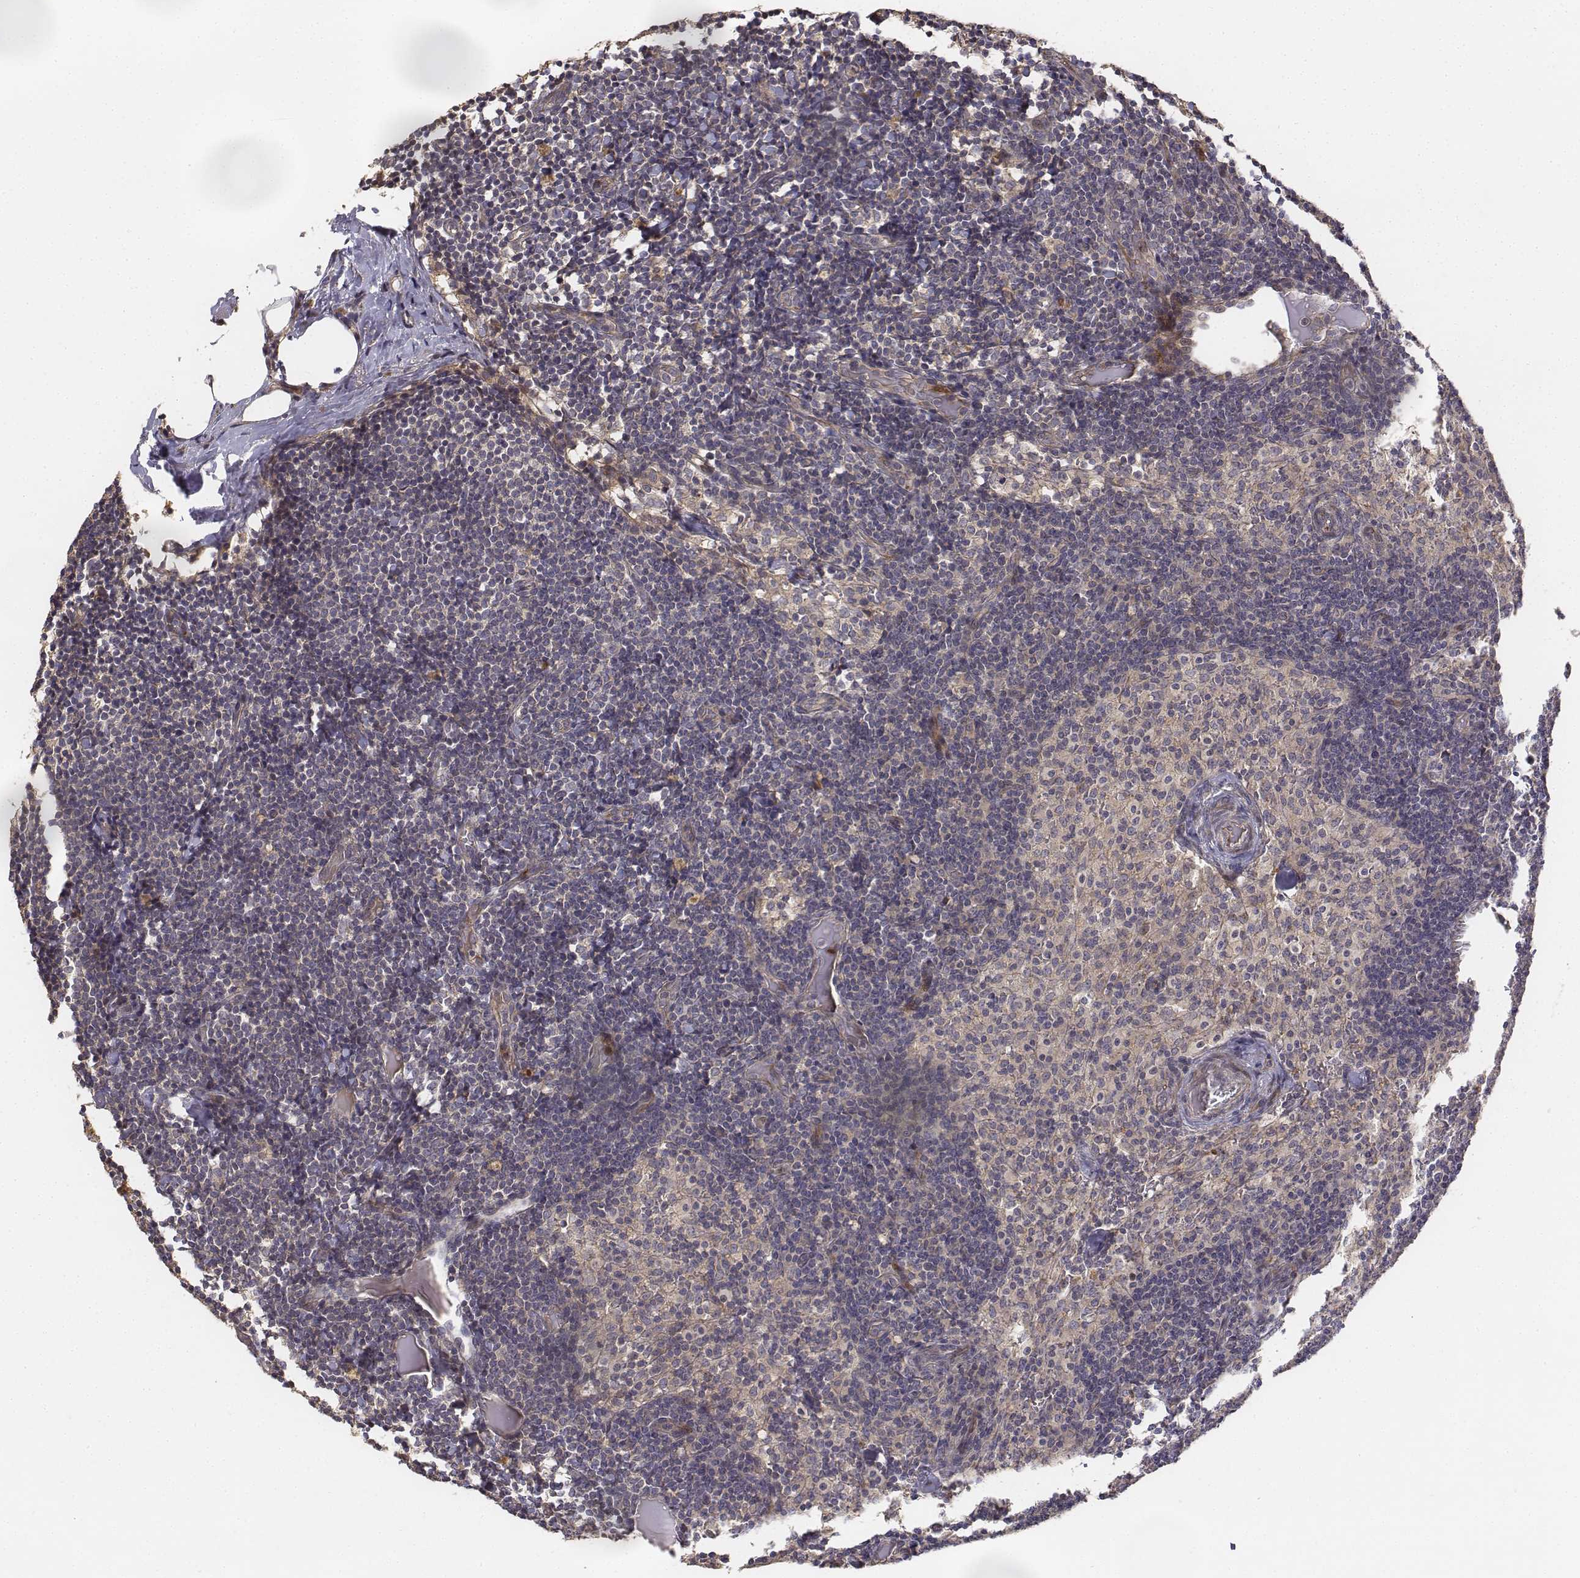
{"staining": {"intensity": "weak", "quantity": "<25%", "location": "cytoplasmic/membranous"}, "tissue": "lymph node", "cell_type": "Germinal center cells", "image_type": "normal", "snomed": [{"axis": "morphology", "description": "Normal tissue, NOS"}, {"axis": "topography", "description": "Lymph node"}], "caption": "High magnification brightfield microscopy of unremarkable lymph node stained with DAB (brown) and counterstained with hematoxylin (blue): germinal center cells show no significant expression. (Immunohistochemistry (ihc), brightfield microscopy, high magnification).", "gene": "FBXO21", "patient": {"sex": "female", "age": 41}}